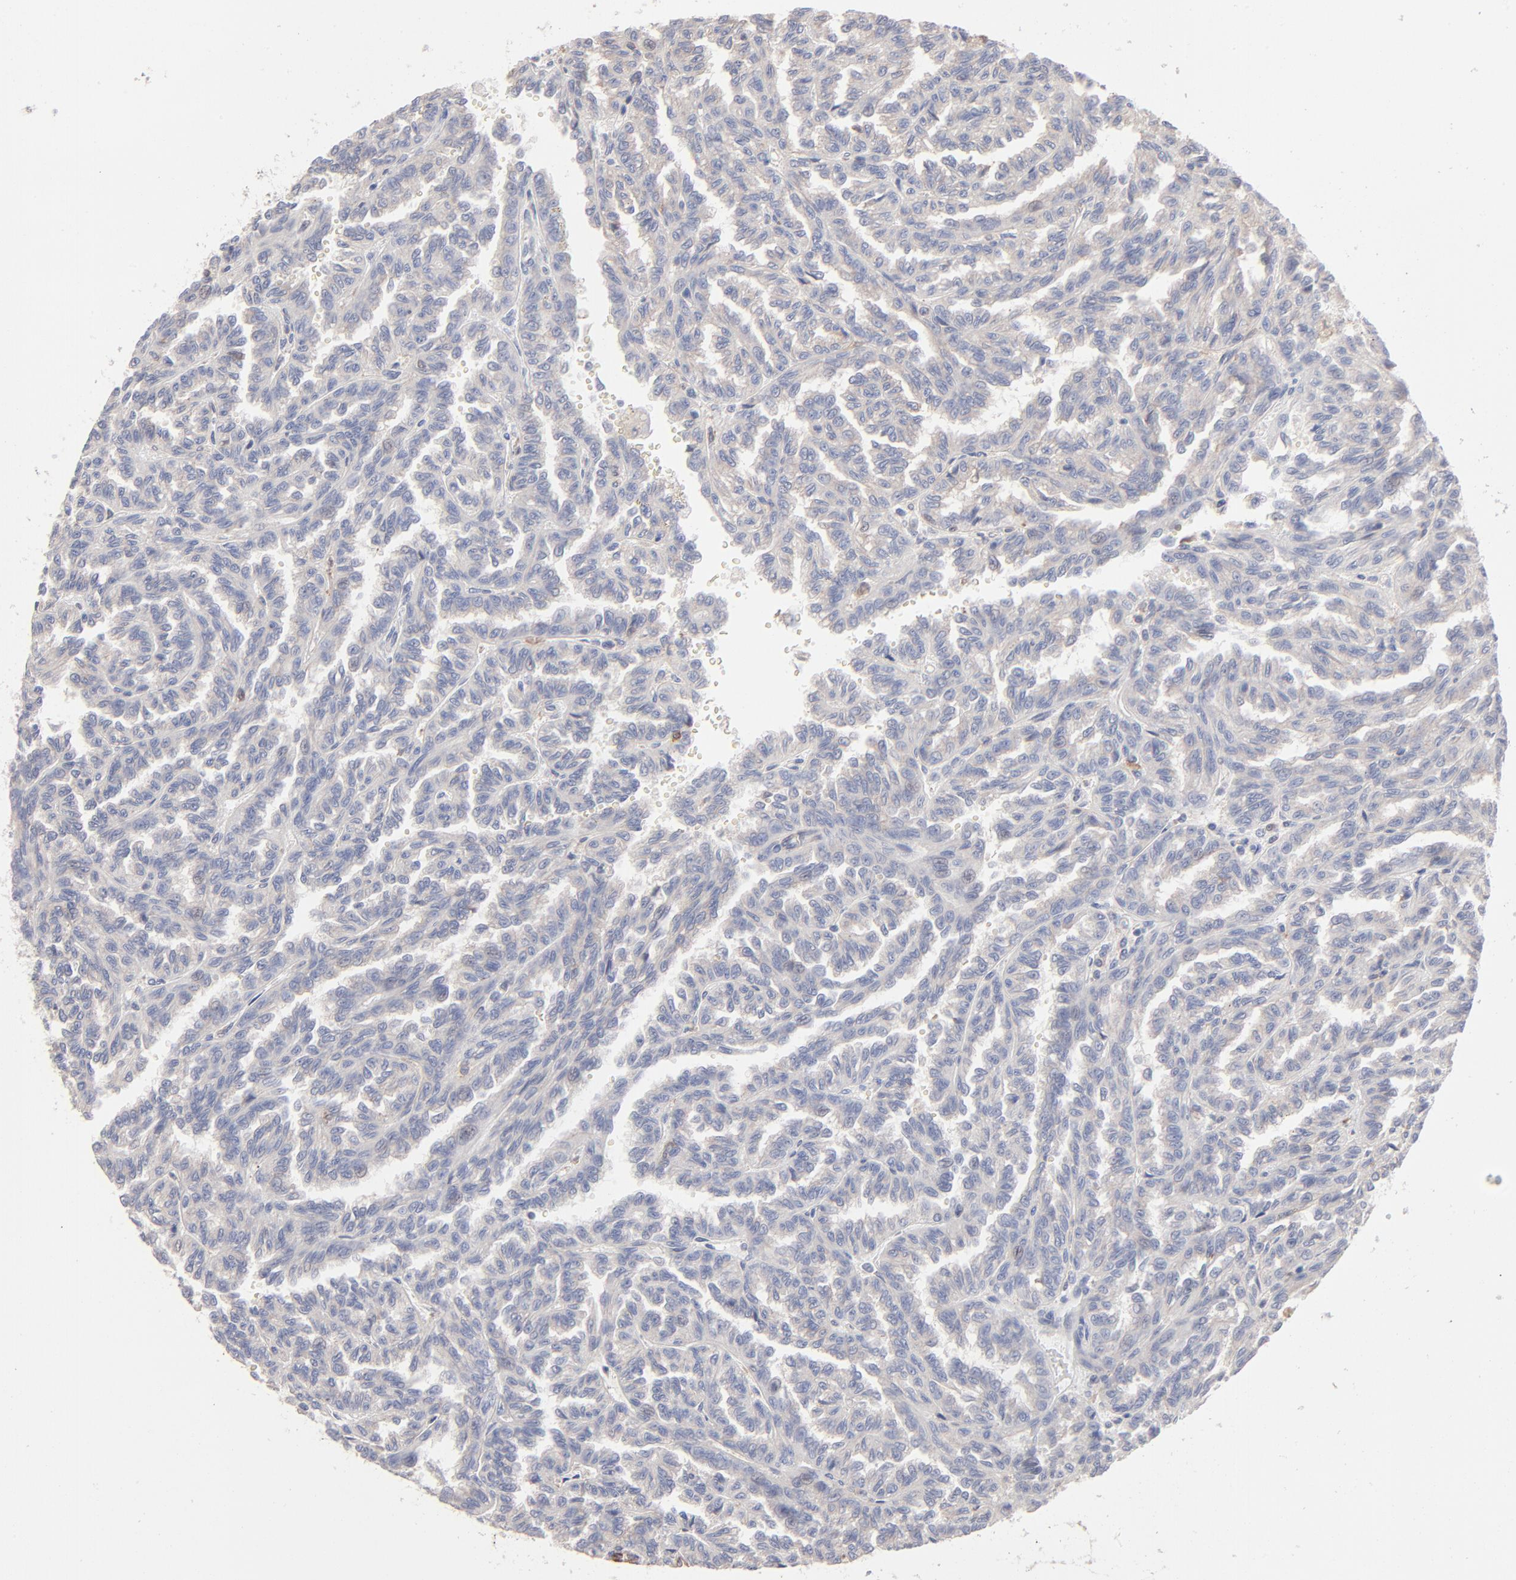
{"staining": {"intensity": "negative", "quantity": "none", "location": "none"}, "tissue": "renal cancer", "cell_type": "Tumor cells", "image_type": "cancer", "snomed": [{"axis": "morphology", "description": "Inflammation, NOS"}, {"axis": "morphology", "description": "Adenocarcinoma, NOS"}, {"axis": "topography", "description": "Kidney"}], "caption": "Tumor cells show no significant protein expression in renal adenocarcinoma. Nuclei are stained in blue.", "gene": "ARHGEF6", "patient": {"sex": "male", "age": 68}}